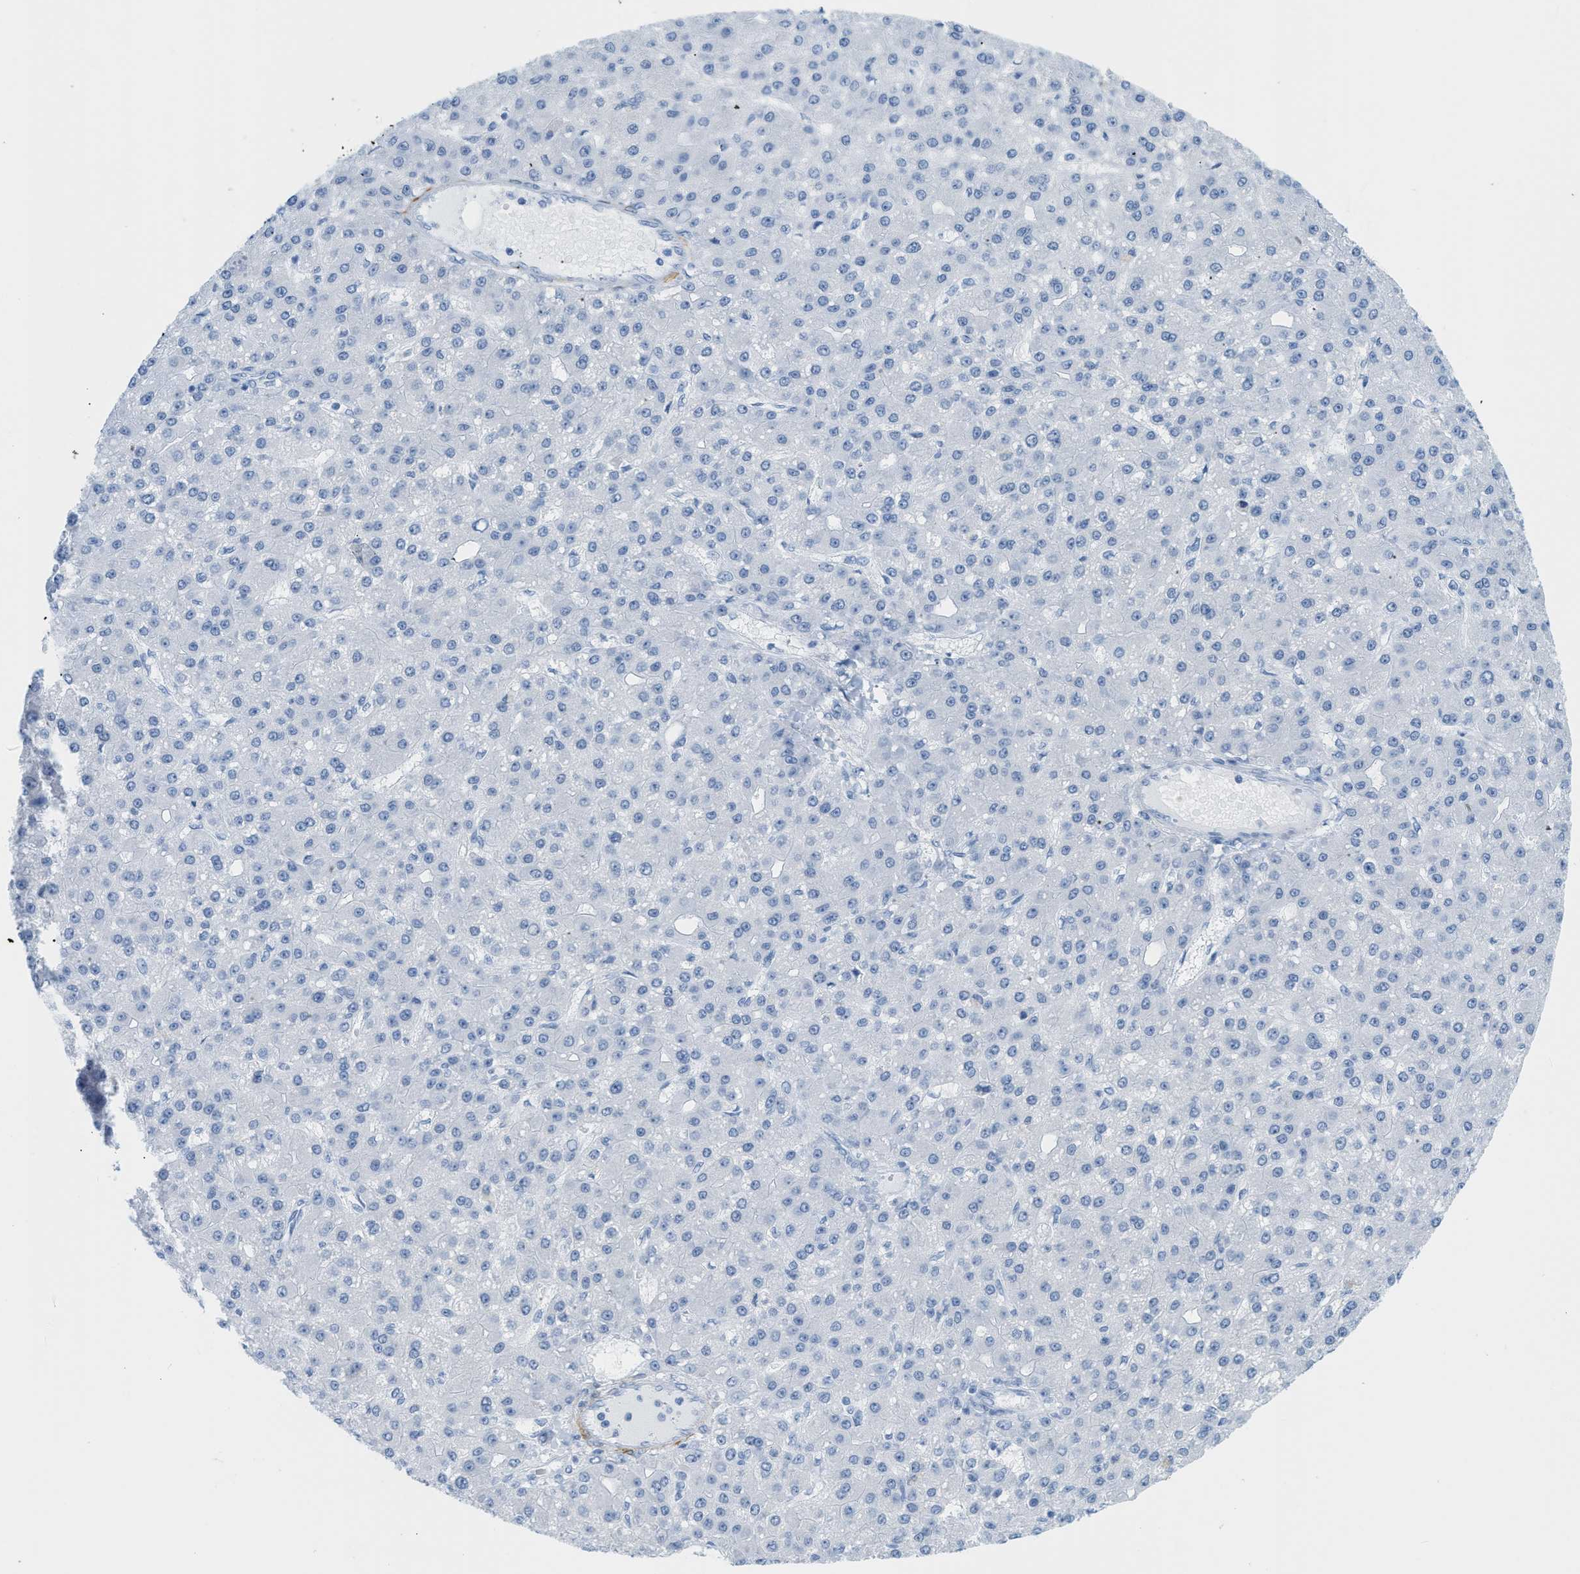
{"staining": {"intensity": "negative", "quantity": "none", "location": "none"}, "tissue": "liver cancer", "cell_type": "Tumor cells", "image_type": "cancer", "snomed": [{"axis": "morphology", "description": "Carcinoma, Hepatocellular, NOS"}, {"axis": "topography", "description": "Liver"}], "caption": "Immunohistochemical staining of liver hepatocellular carcinoma reveals no significant positivity in tumor cells.", "gene": "DES", "patient": {"sex": "male", "age": 67}}